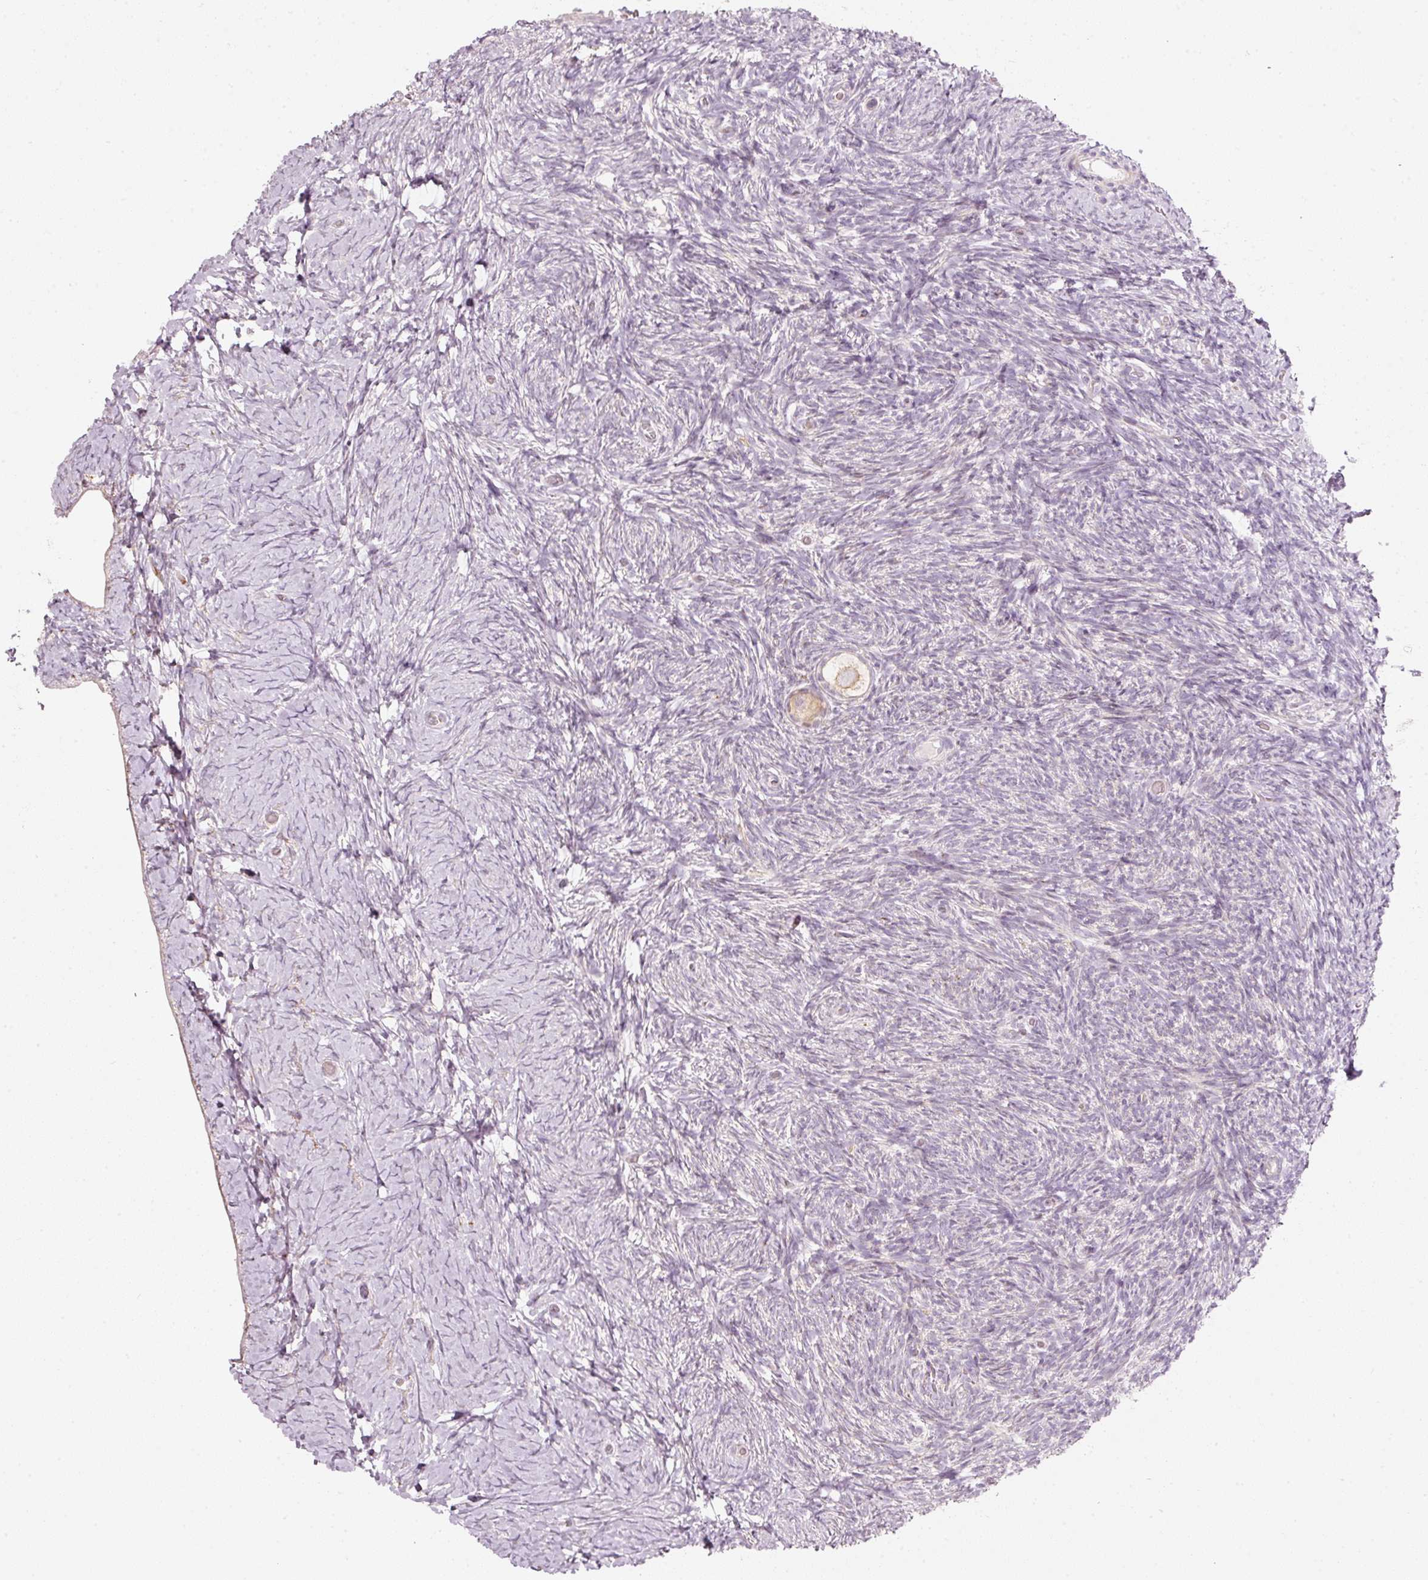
{"staining": {"intensity": "weak", "quantity": "25%-75%", "location": "cytoplasmic/membranous"}, "tissue": "ovary", "cell_type": "Follicle cells", "image_type": "normal", "snomed": [{"axis": "morphology", "description": "Normal tissue, NOS"}, {"axis": "topography", "description": "Ovary"}], "caption": "Protein expression analysis of normal ovary shows weak cytoplasmic/membranous positivity in approximately 25%-75% of follicle cells. The staining was performed using DAB (3,3'-diaminobenzidine) to visualize the protein expression in brown, while the nuclei were stained in blue with hematoxylin (Magnification: 20x).", "gene": "SLC20A1", "patient": {"sex": "female", "age": 39}}